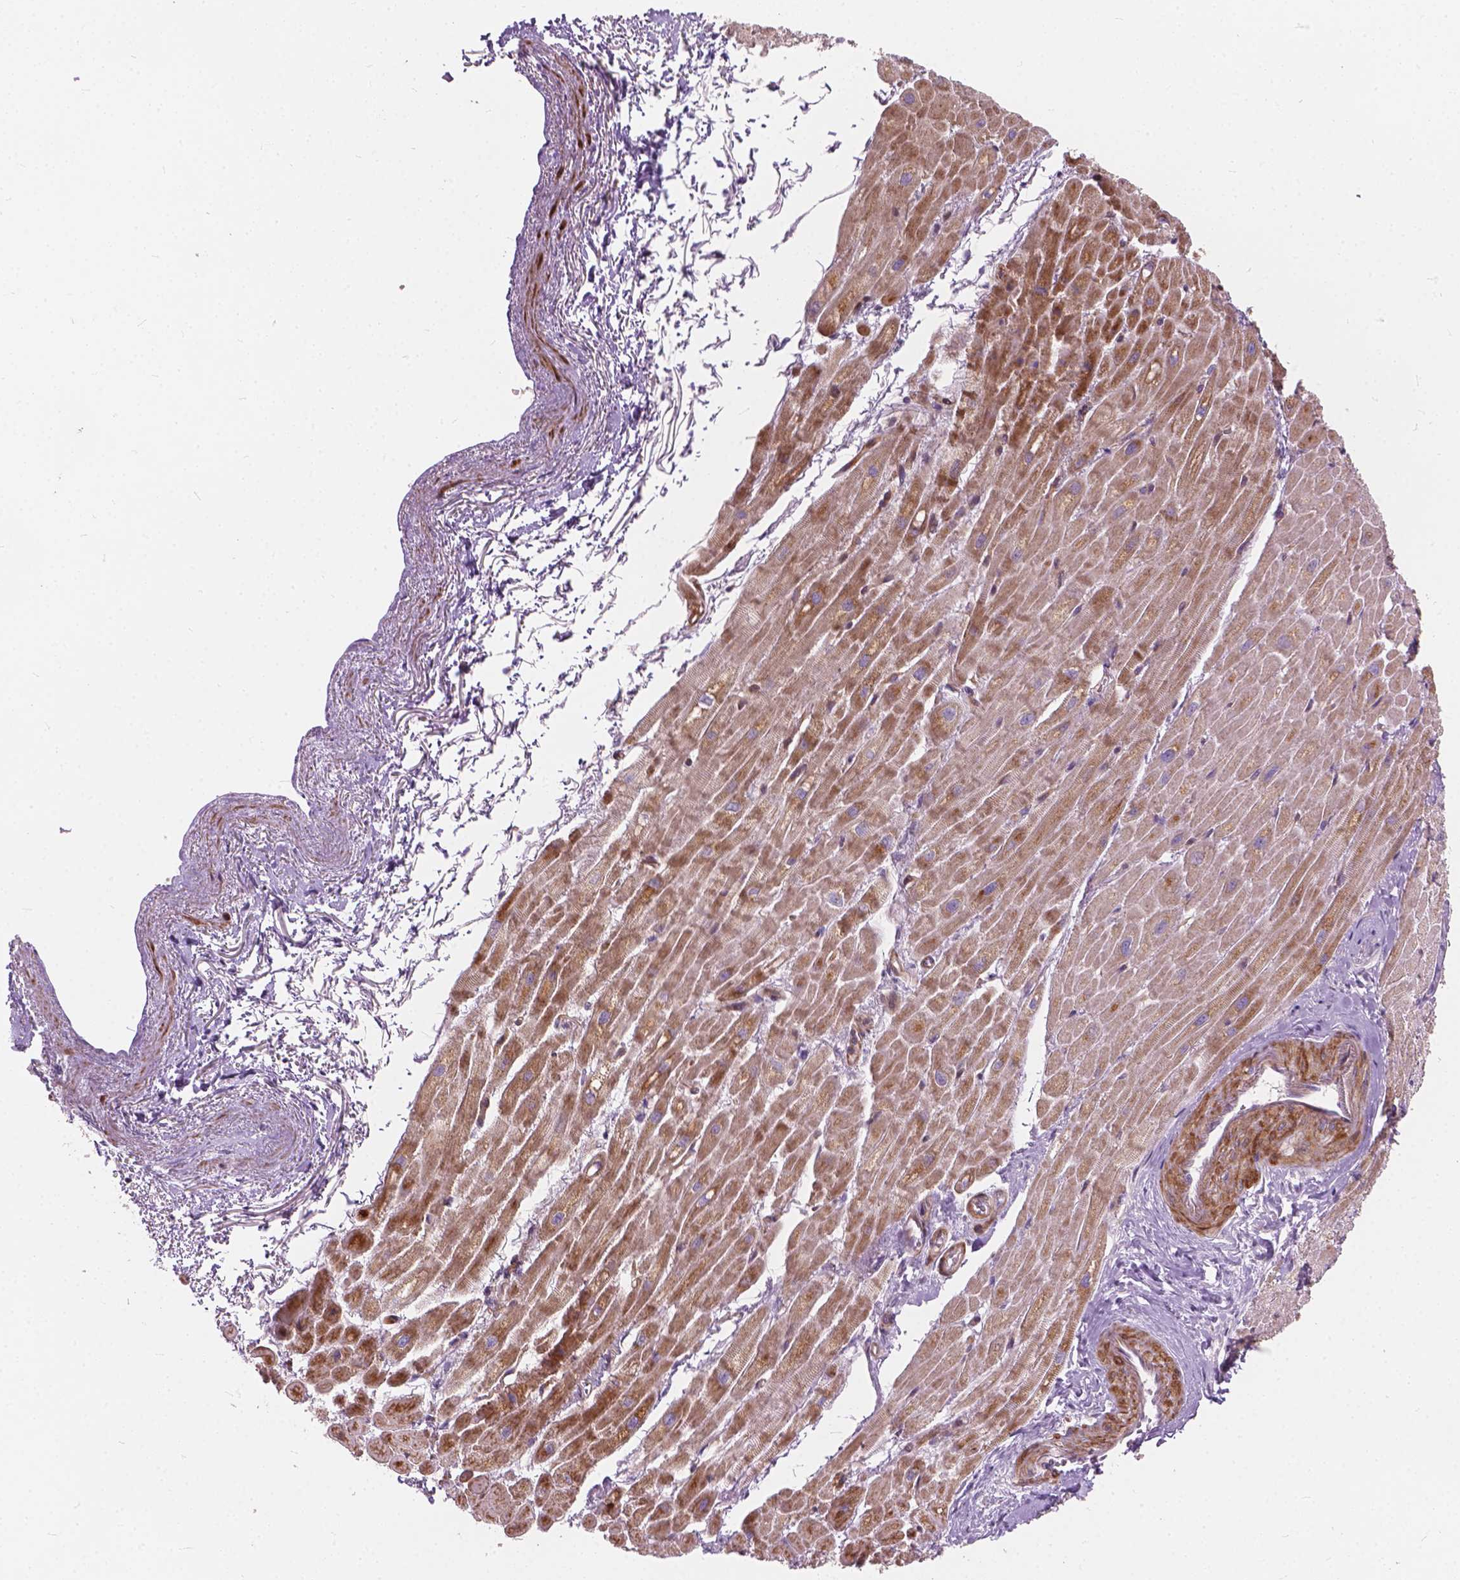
{"staining": {"intensity": "moderate", "quantity": ">75%", "location": "cytoplasmic/membranous"}, "tissue": "heart muscle", "cell_type": "Cardiomyocytes", "image_type": "normal", "snomed": [{"axis": "morphology", "description": "Normal tissue, NOS"}, {"axis": "topography", "description": "Heart"}], "caption": "Immunohistochemical staining of benign heart muscle exhibits moderate cytoplasmic/membranous protein expression in about >75% of cardiomyocytes. The protein of interest is shown in brown color, while the nuclei are stained blue.", "gene": "MORN1", "patient": {"sex": "male", "age": 62}}